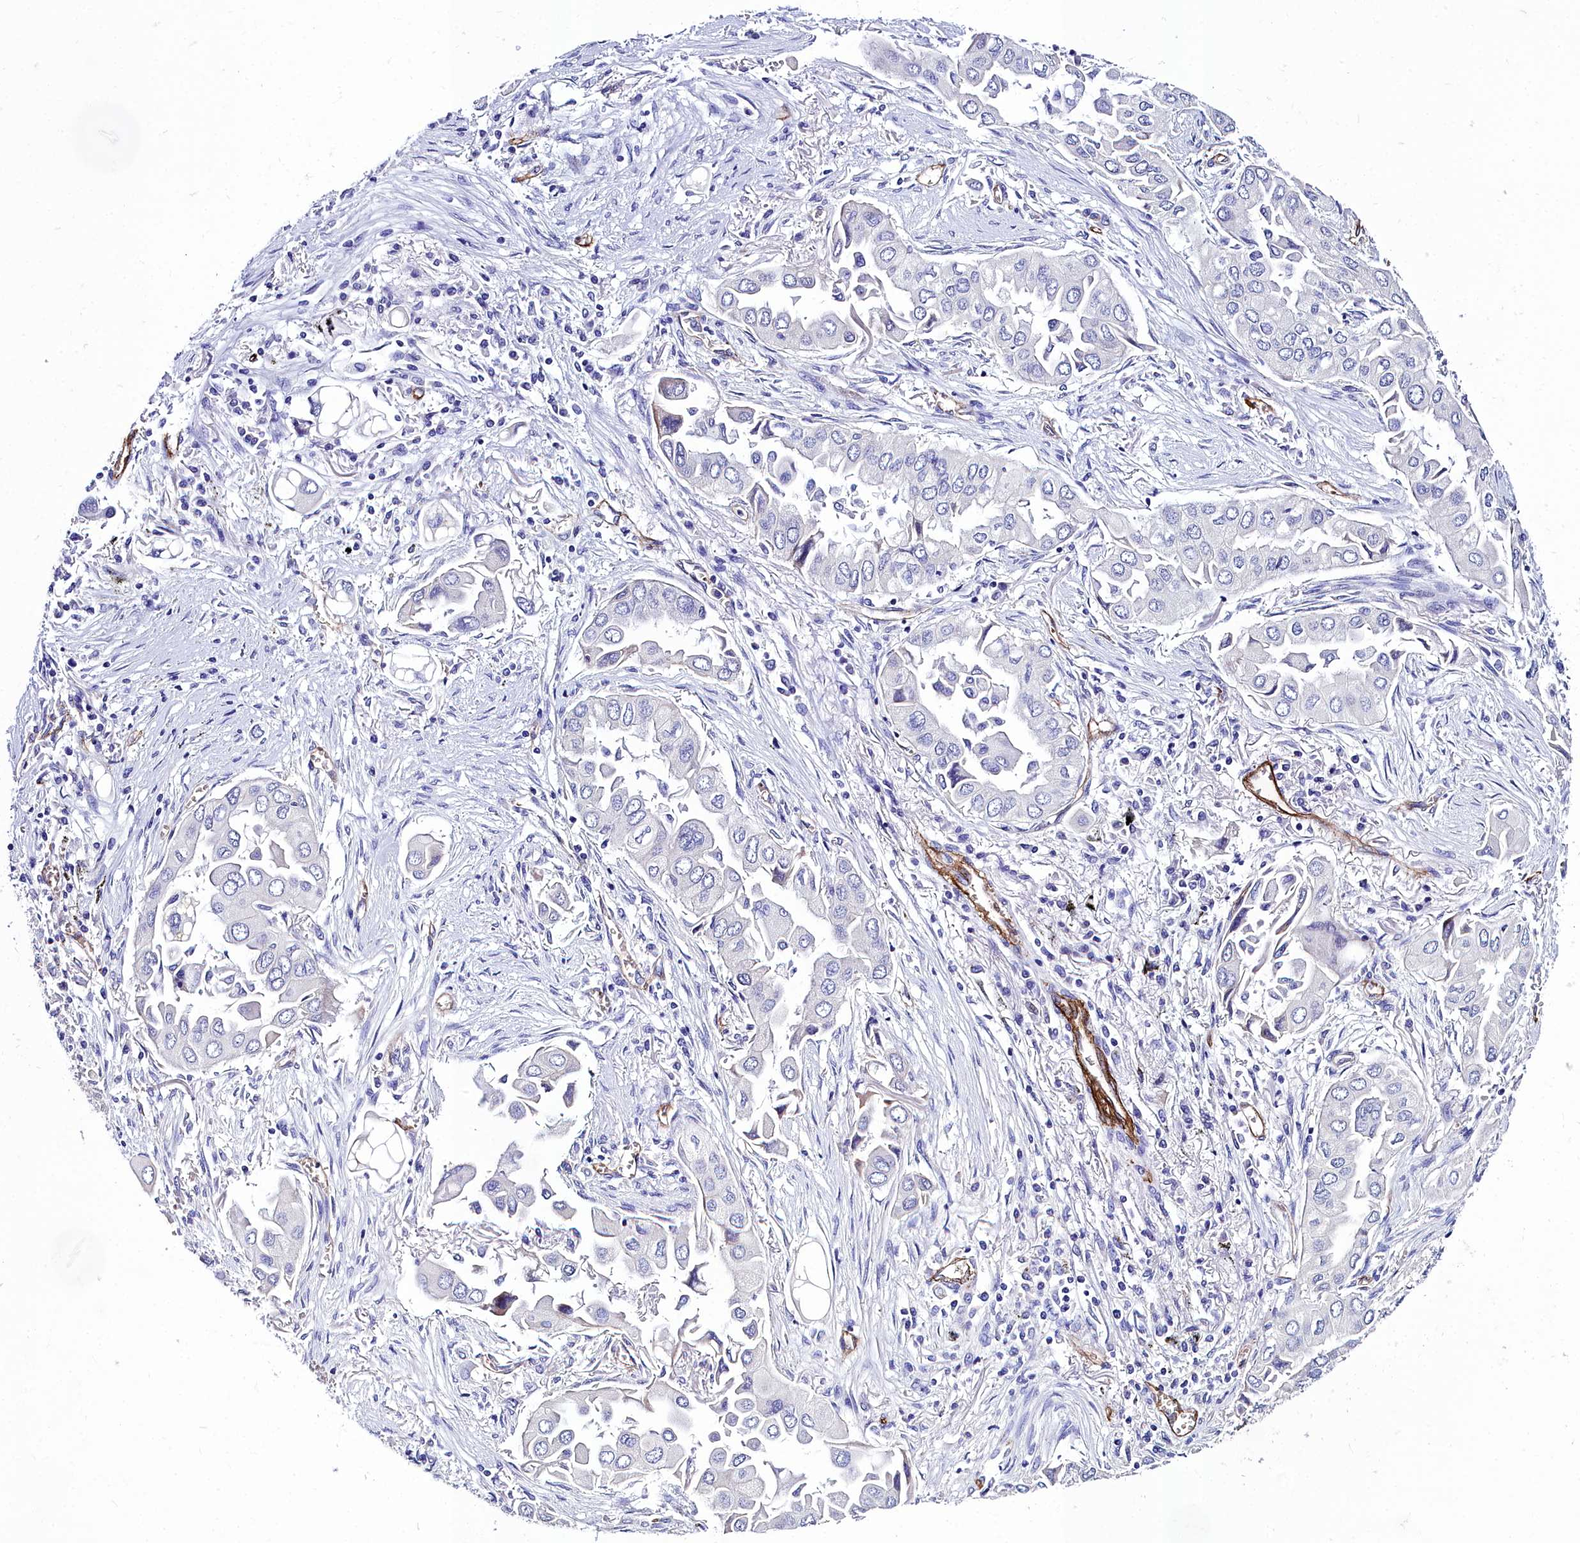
{"staining": {"intensity": "negative", "quantity": "none", "location": "none"}, "tissue": "lung cancer", "cell_type": "Tumor cells", "image_type": "cancer", "snomed": [{"axis": "morphology", "description": "Adenocarcinoma, NOS"}, {"axis": "topography", "description": "Lung"}], "caption": "Lung cancer (adenocarcinoma) stained for a protein using IHC exhibits no staining tumor cells.", "gene": "CYP4F11", "patient": {"sex": "female", "age": 76}}